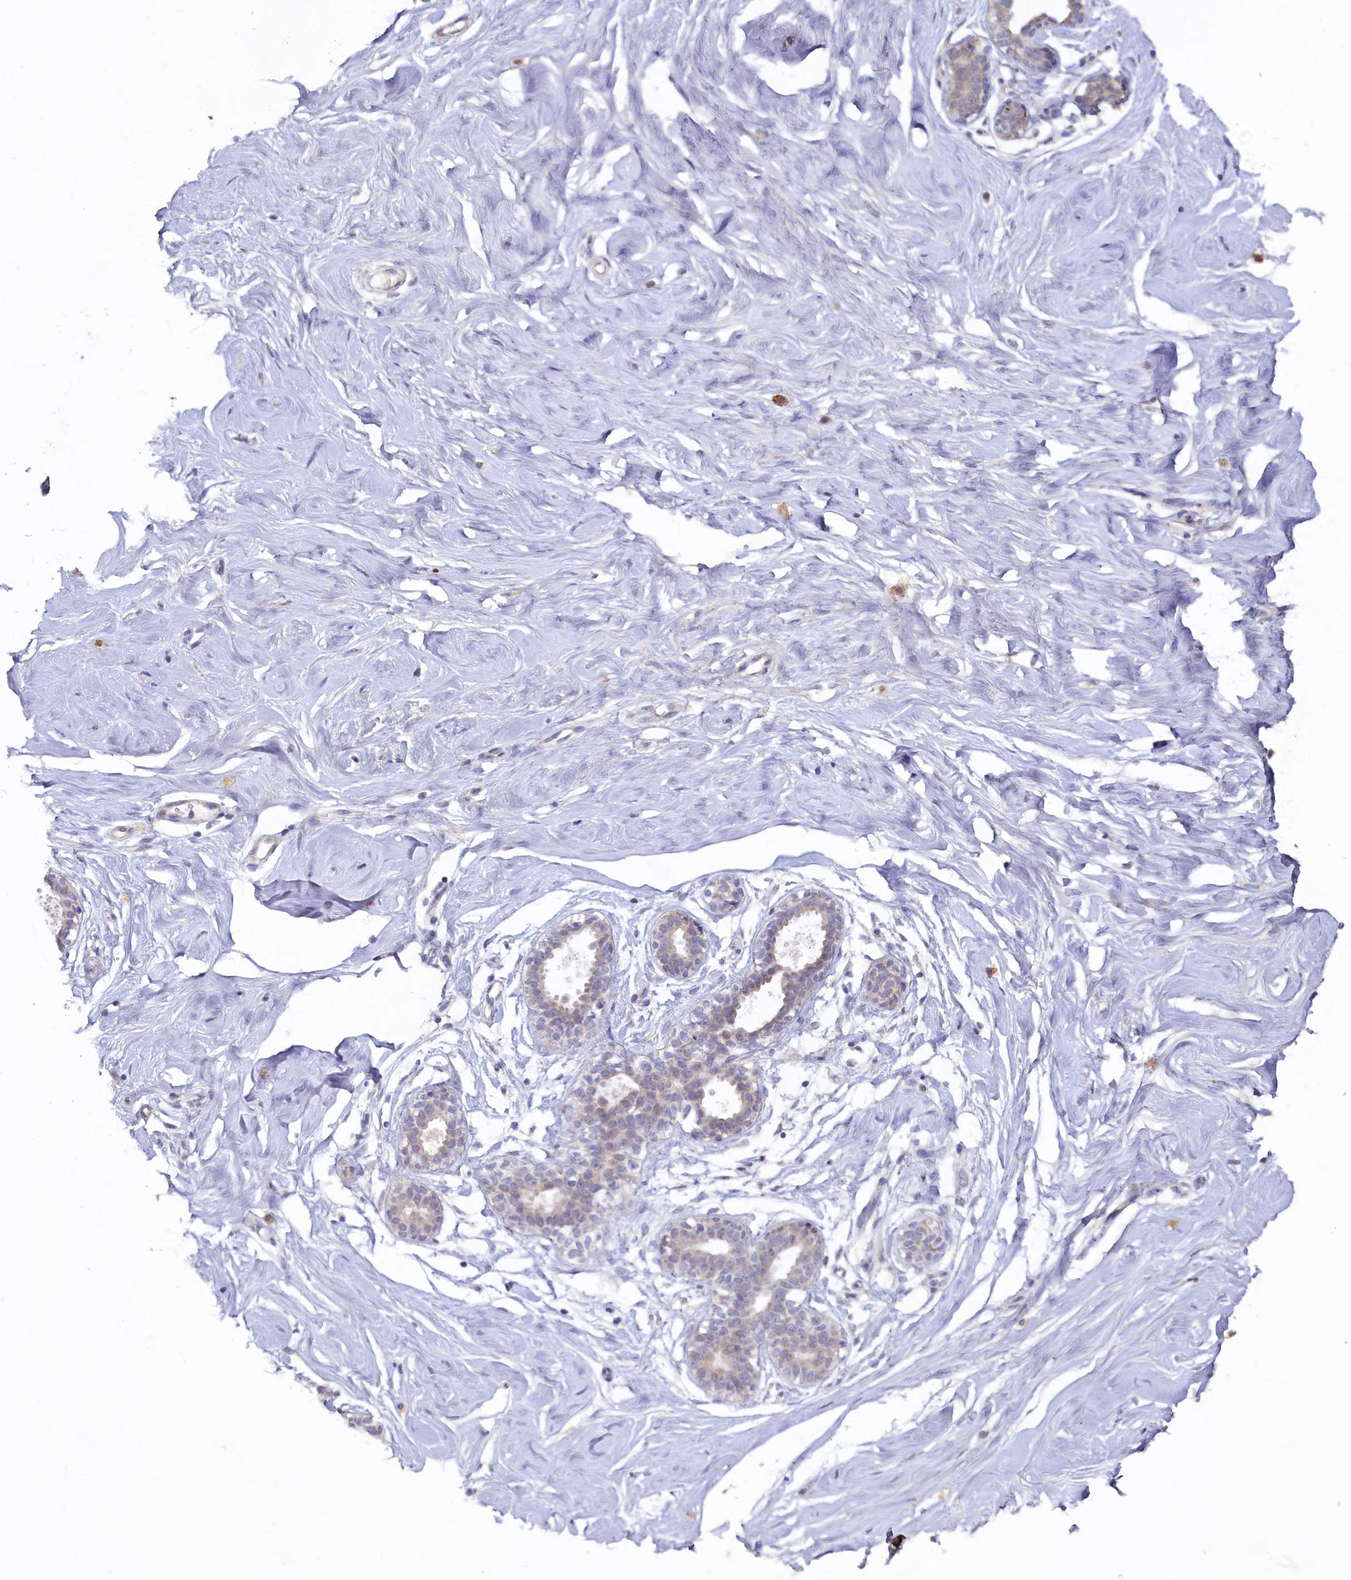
{"staining": {"intensity": "negative", "quantity": "none", "location": "none"}, "tissue": "breast", "cell_type": "Adipocytes", "image_type": "normal", "snomed": [{"axis": "morphology", "description": "Normal tissue, NOS"}, {"axis": "morphology", "description": "Adenoma, NOS"}, {"axis": "topography", "description": "Breast"}], "caption": "Breast stained for a protein using immunohistochemistry (IHC) demonstrates no expression adipocytes.", "gene": "HERC3", "patient": {"sex": "female", "age": 23}}